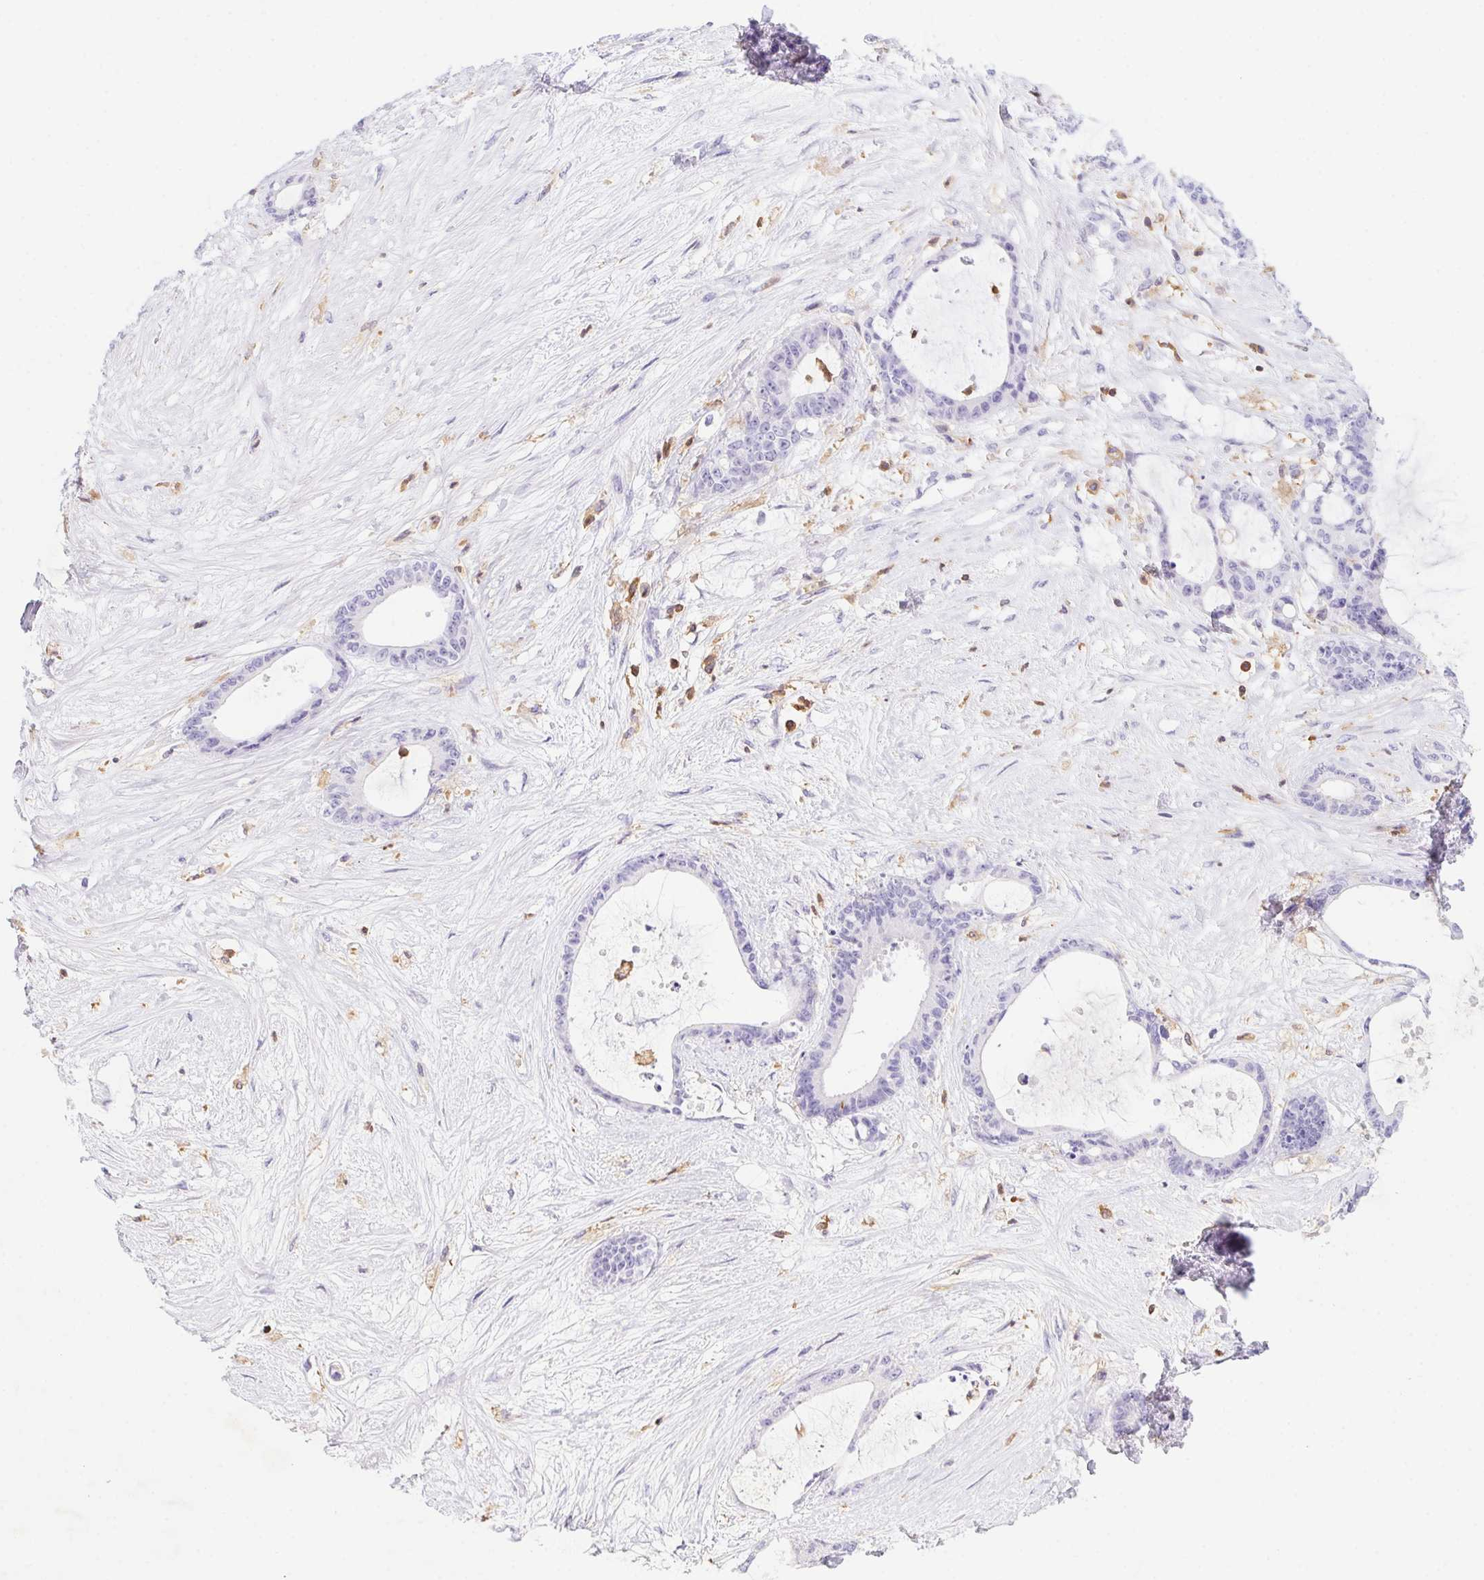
{"staining": {"intensity": "negative", "quantity": "none", "location": "none"}, "tissue": "liver cancer", "cell_type": "Tumor cells", "image_type": "cancer", "snomed": [{"axis": "morphology", "description": "Normal tissue, NOS"}, {"axis": "morphology", "description": "Cholangiocarcinoma"}, {"axis": "topography", "description": "Liver"}, {"axis": "topography", "description": "Peripheral nerve tissue"}], "caption": "The IHC photomicrograph has no significant positivity in tumor cells of liver cholangiocarcinoma tissue.", "gene": "APBB1IP", "patient": {"sex": "female", "age": 73}}